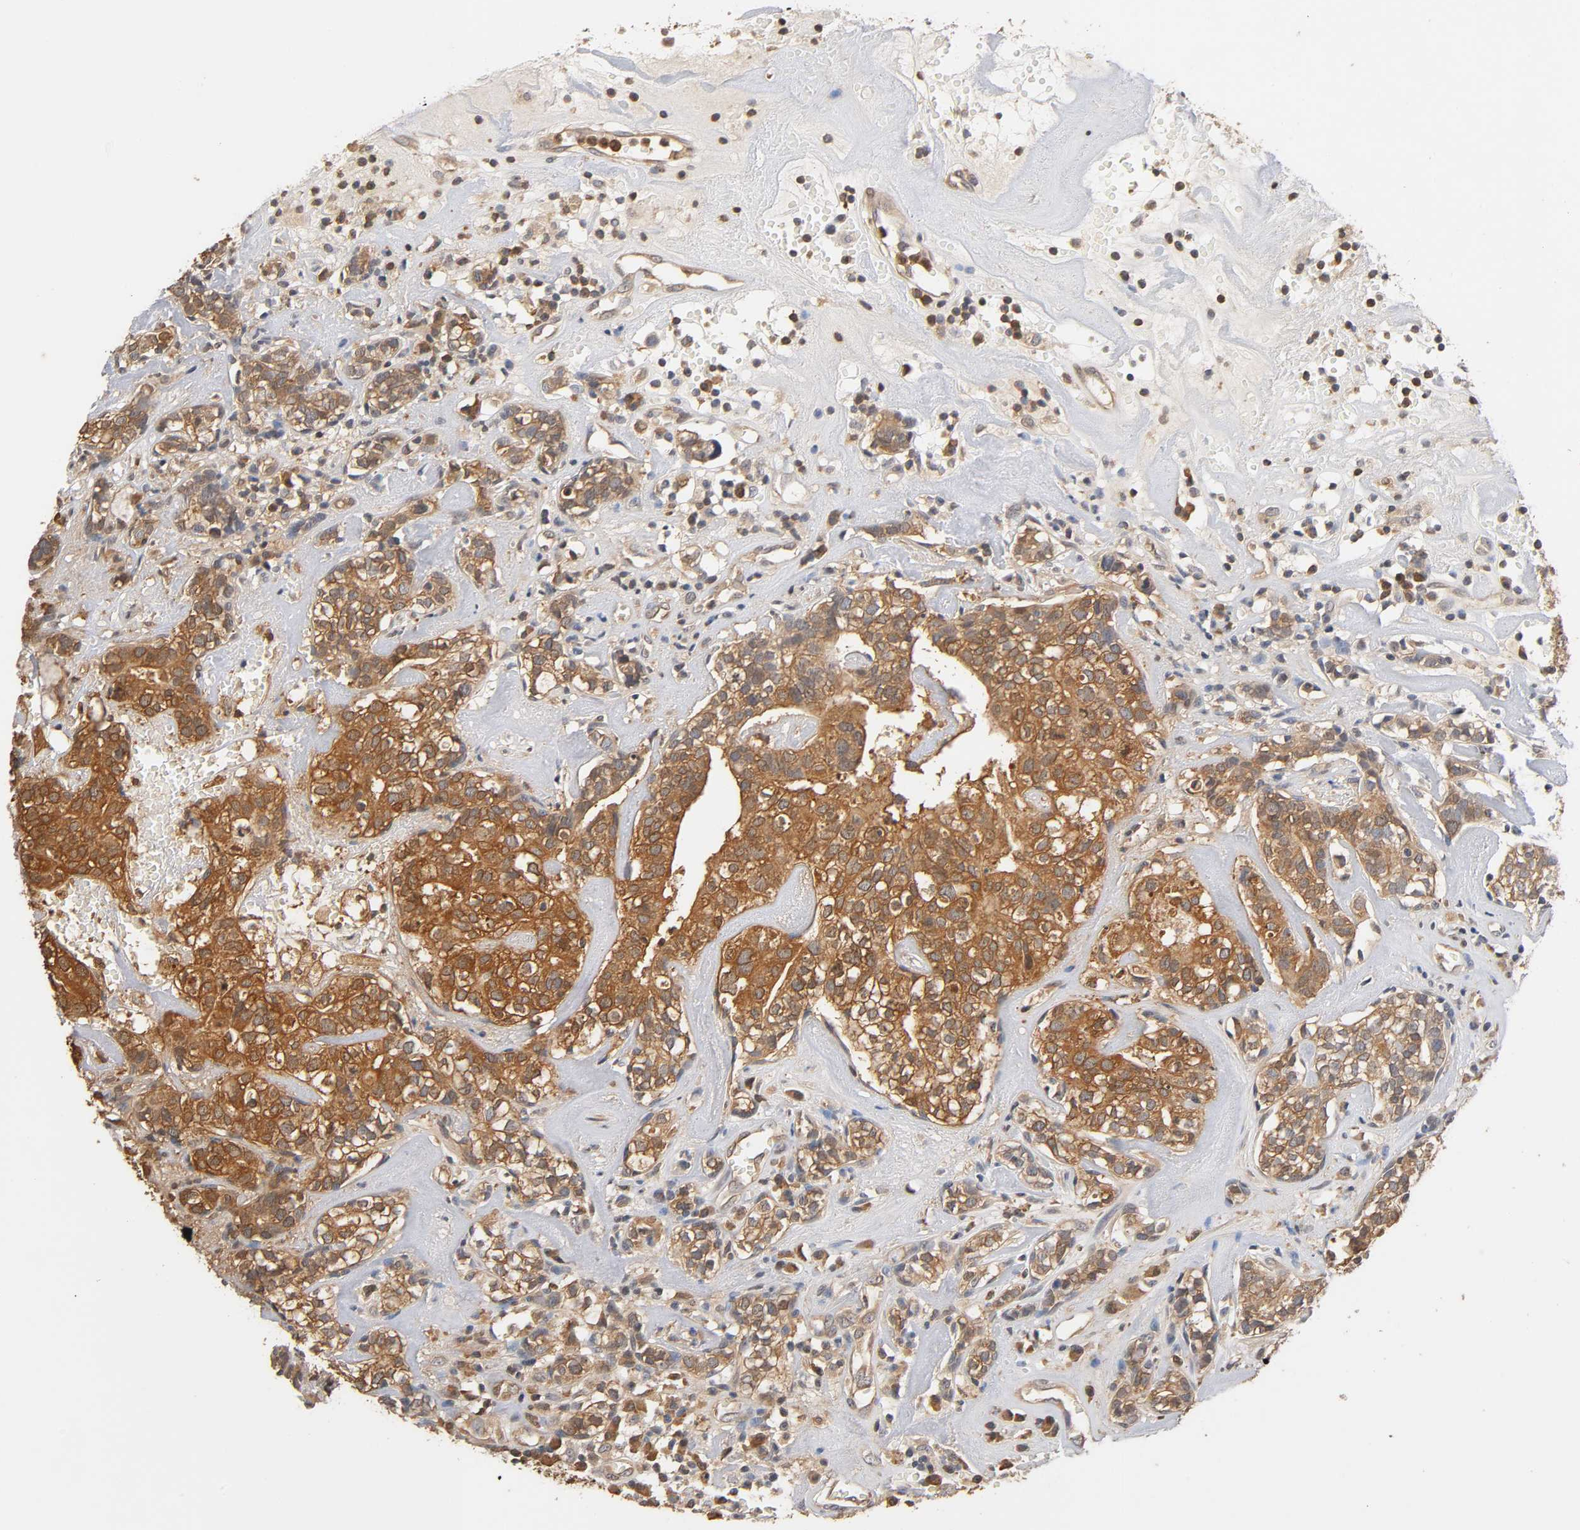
{"staining": {"intensity": "moderate", "quantity": ">75%", "location": "cytoplasmic/membranous"}, "tissue": "head and neck cancer", "cell_type": "Tumor cells", "image_type": "cancer", "snomed": [{"axis": "morphology", "description": "Adenocarcinoma, NOS"}, {"axis": "topography", "description": "Salivary gland"}, {"axis": "topography", "description": "Head-Neck"}], "caption": "Immunohistochemistry (IHC) photomicrograph of neoplastic tissue: human head and neck cancer (adenocarcinoma) stained using IHC displays medium levels of moderate protein expression localized specifically in the cytoplasmic/membranous of tumor cells, appearing as a cytoplasmic/membranous brown color.", "gene": "ALDOA", "patient": {"sex": "female", "age": 65}}